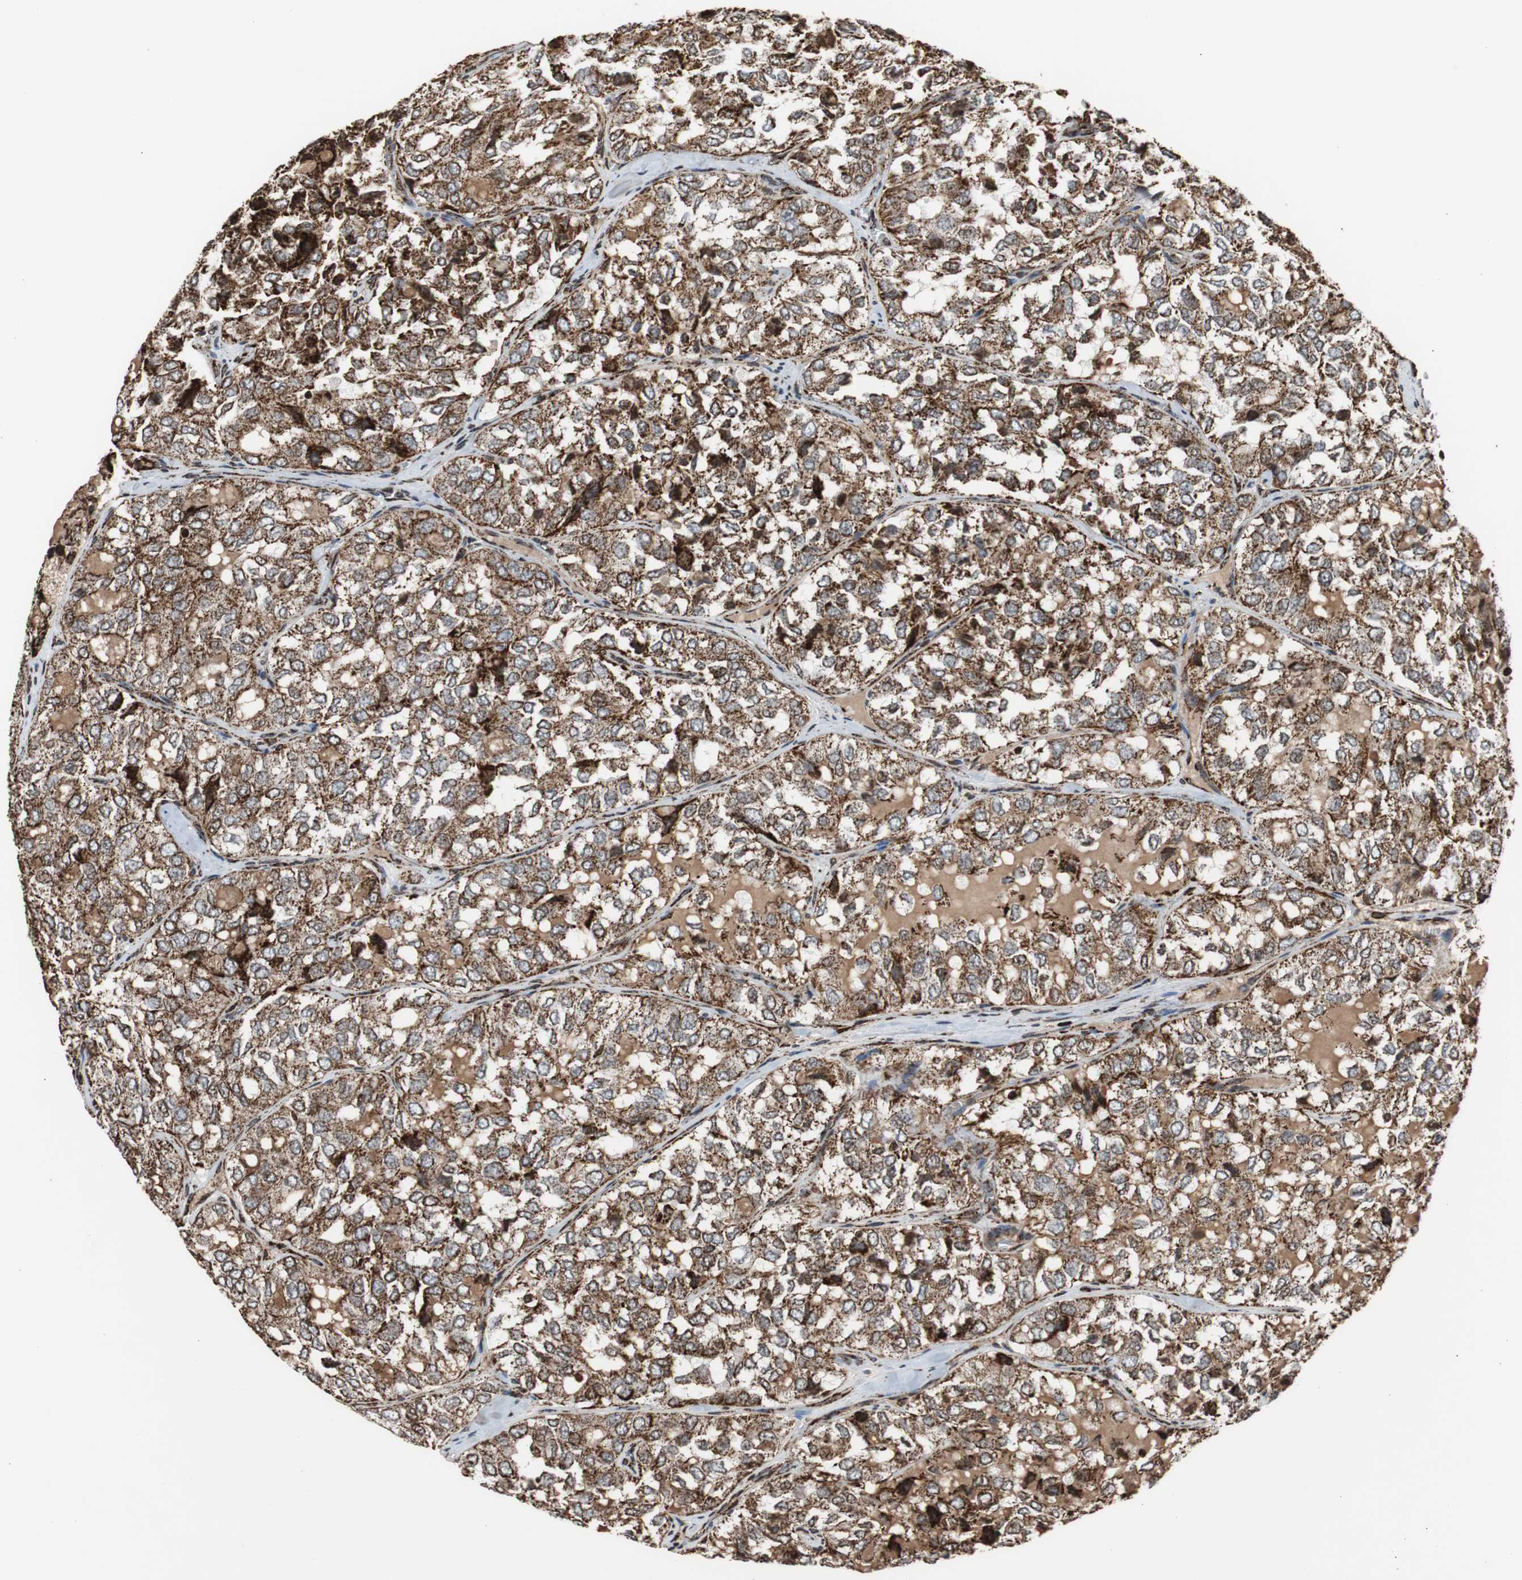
{"staining": {"intensity": "strong", "quantity": ">75%", "location": "cytoplasmic/membranous"}, "tissue": "thyroid cancer", "cell_type": "Tumor cells", "image_type": "cancer", "snomed": [{"axis": "morphology", "description": "Follicular adenoma carcinoma, NOS"}, {"axis": "topography", "description": "Thyroid gland"}], "caption": "Immunohistochemistry of thyroid cancer exhibits high levels of strong cytoplasmic/membranous positivity in approximately >75% of tumor cells. (DAB (3,3'-diaminobenzidine) IHC, brown staining for protein, blue staining for nuclei).", "gene": "HSPA9", "patient": {"sex": "male", "age": 75}}